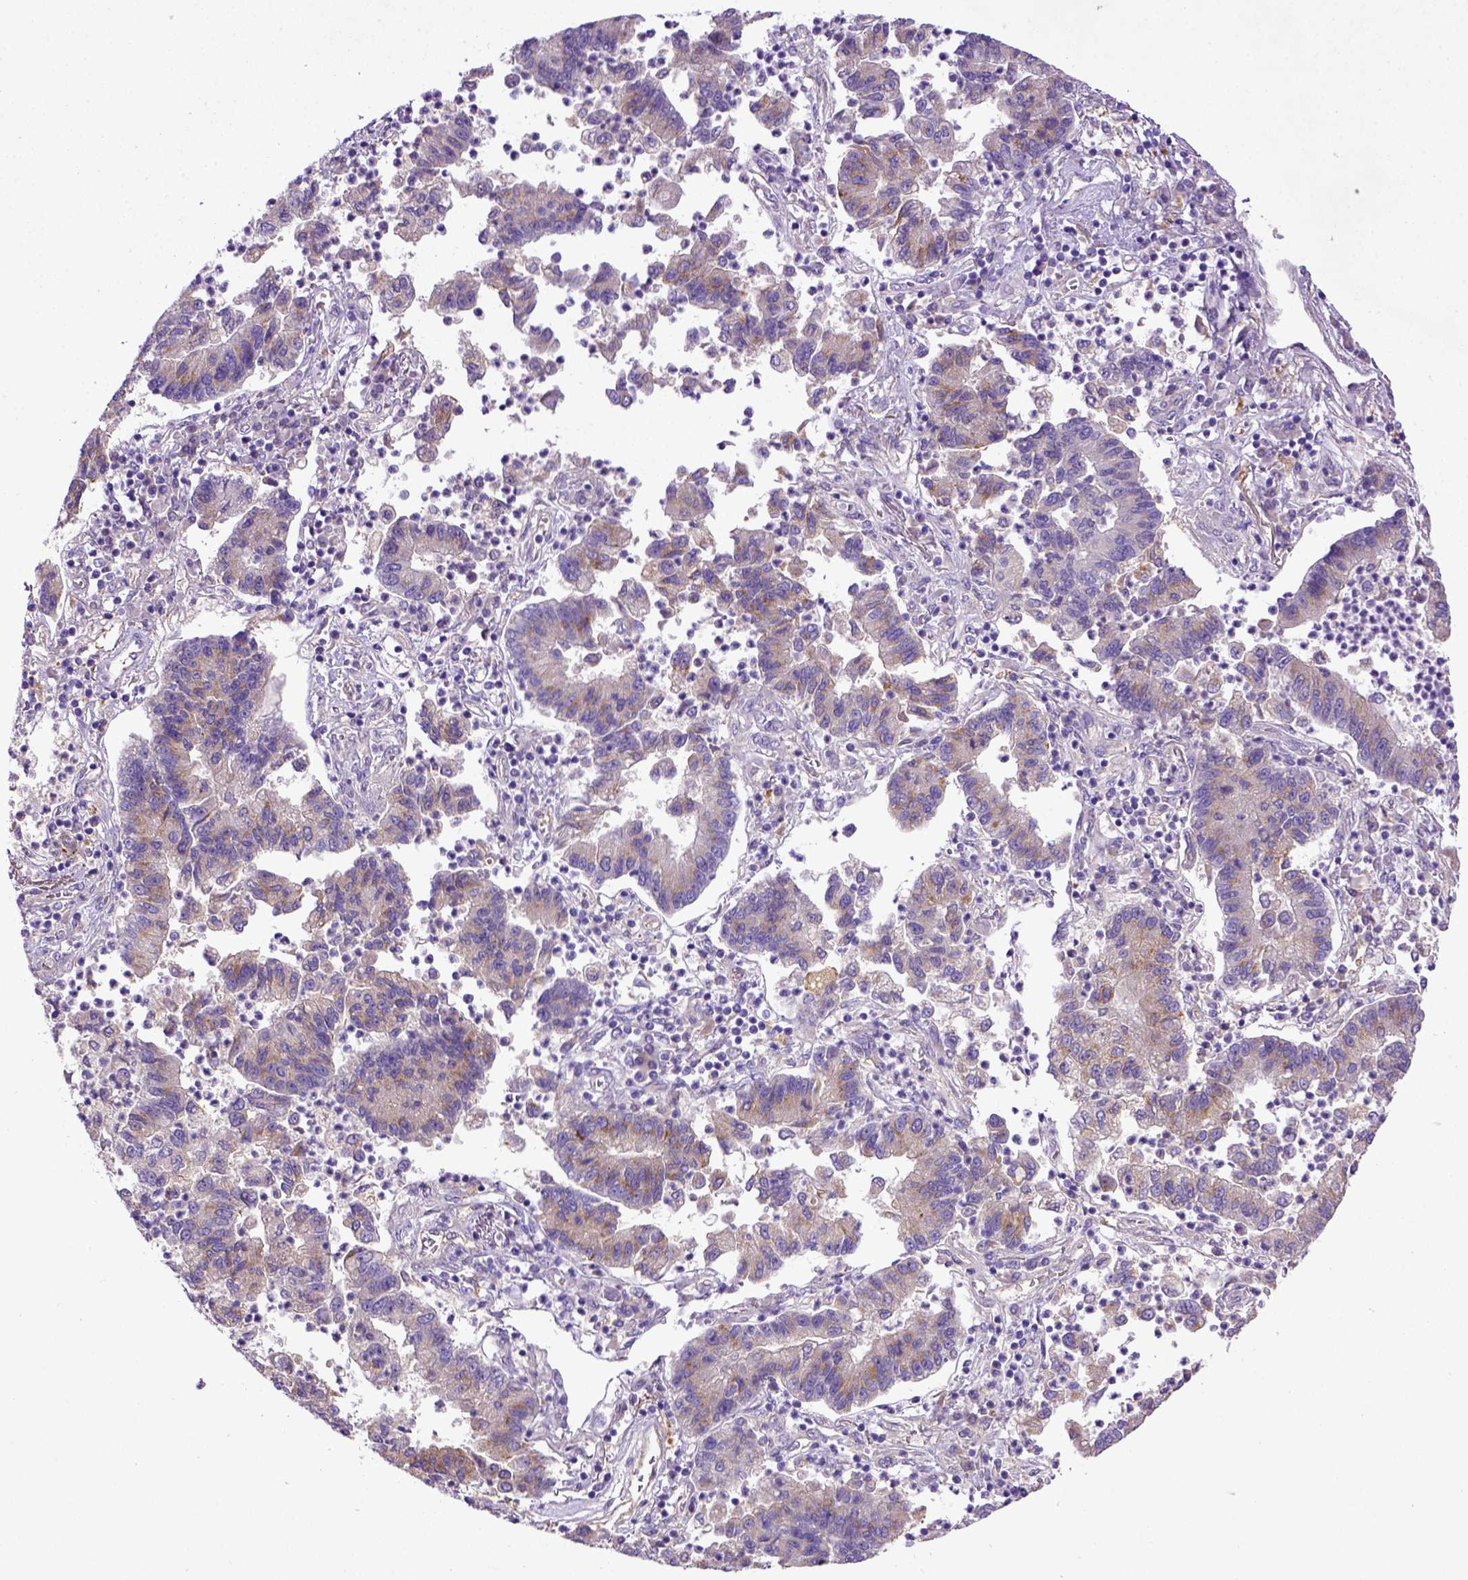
{"staining": {"intensity": "moderate", "quantity": ">75%", "location": "cytoplasmic/membranous"}, "tissue": "lung cancer", "cell_type": "Tumor cells", "image_type": "cancer", "snomed": [{"axis": "morphology", "description": "Adenocarcinoma, NOS"}, {"axis": "topography", "description": "Lung"}], "caption": "Immunohistochemical staining of adenocarcinoma (lung) reveals medium levels of moderate cytoplasmic/membranous expression in approximately >75% of tumor cells.", "gene": "DEPDC1B", "patient": {"sex": "female", "age": 57}}